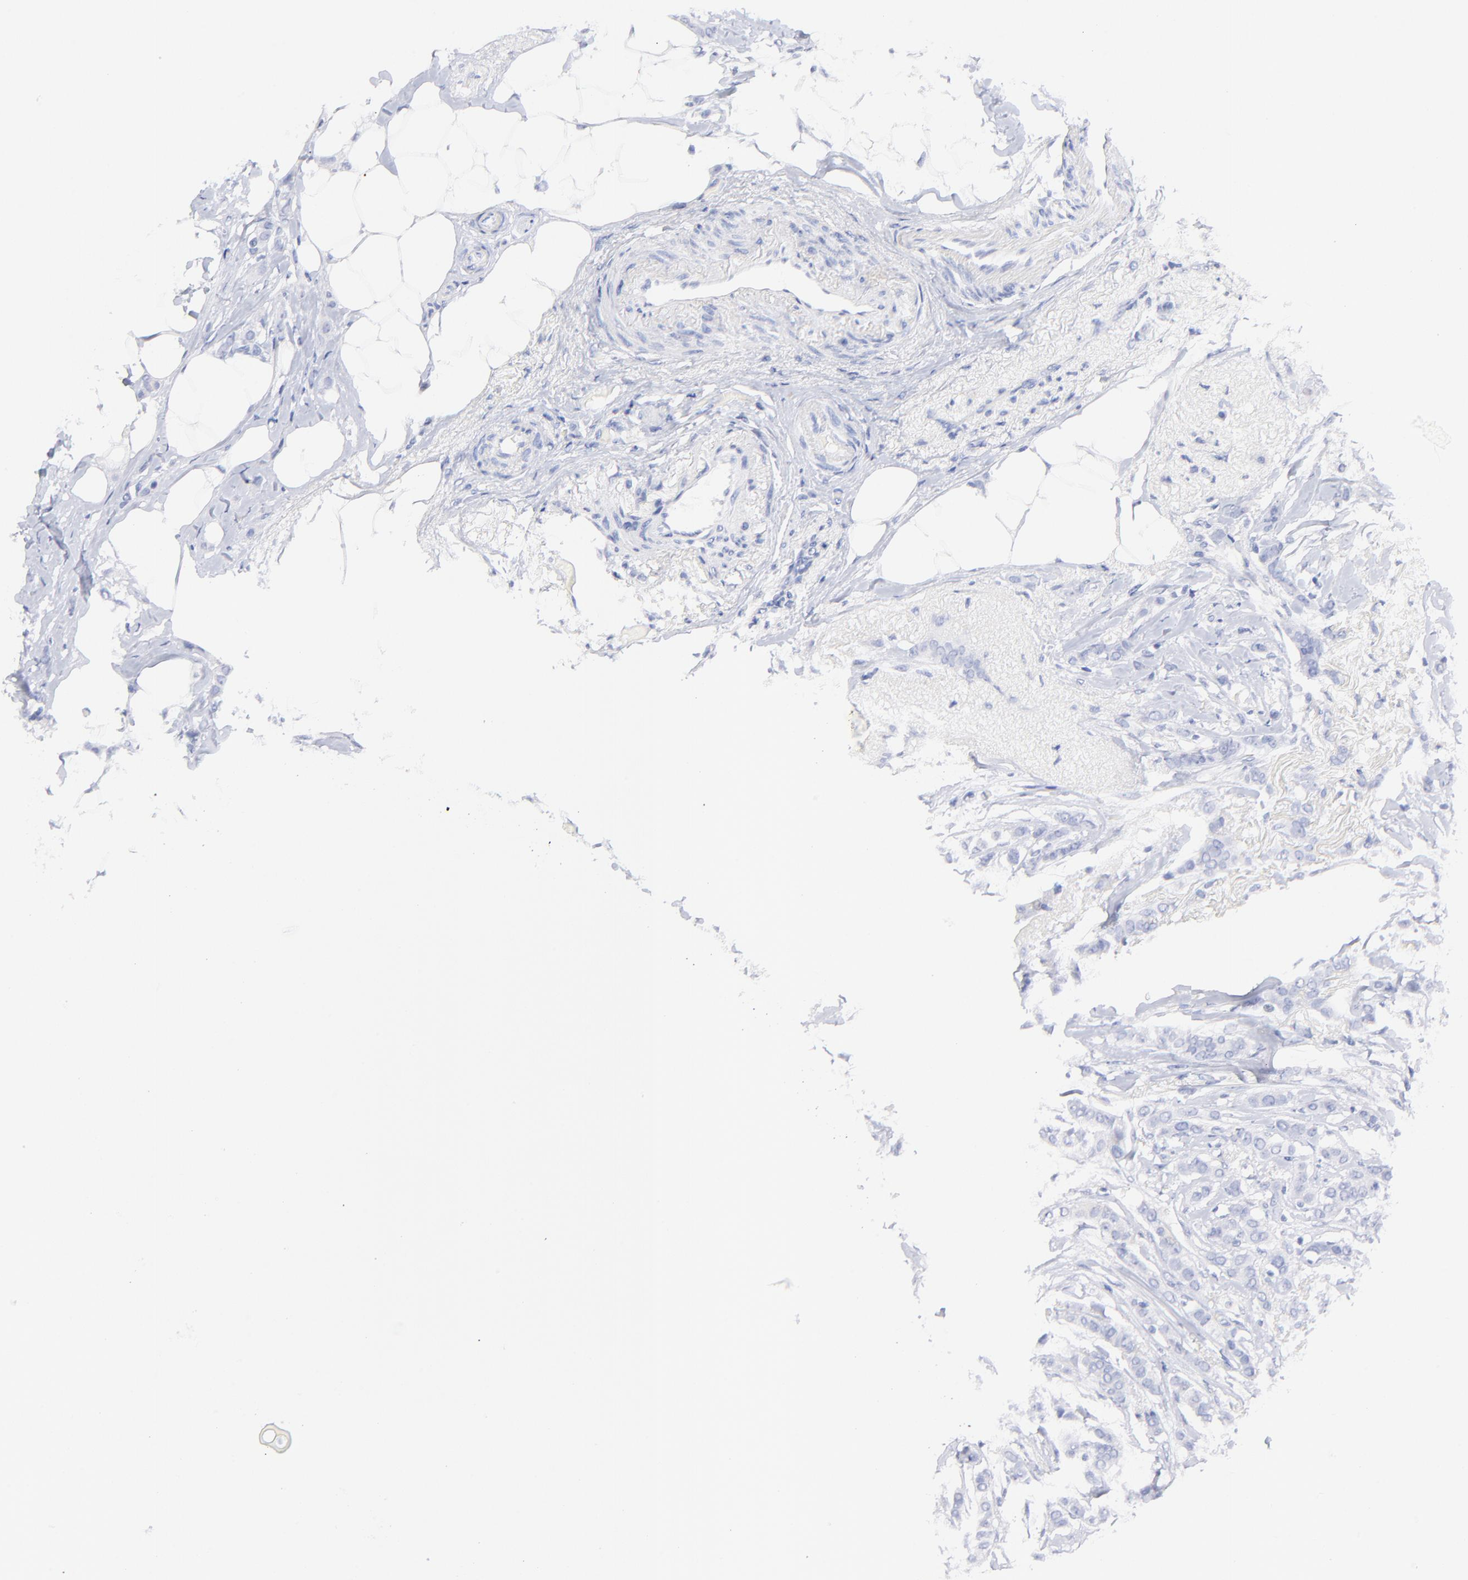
{"staining": {"intensity": "negative", "quantity": "none", "location": "none"}, "tissue": "breast cancer", "cell_type": "Tumor cells", "image_type": "cancer", "snomed": [{"axis": "morphology", "description": "Lobular carcinoma"}, {"axis": "topography", "description": "Breast"}], "caption": "The image exhibits no staining of tumor cells in breast lobular carcinoma.", "gene": "HORMAD2", "patient": {"sex": "female", "age": 55}}